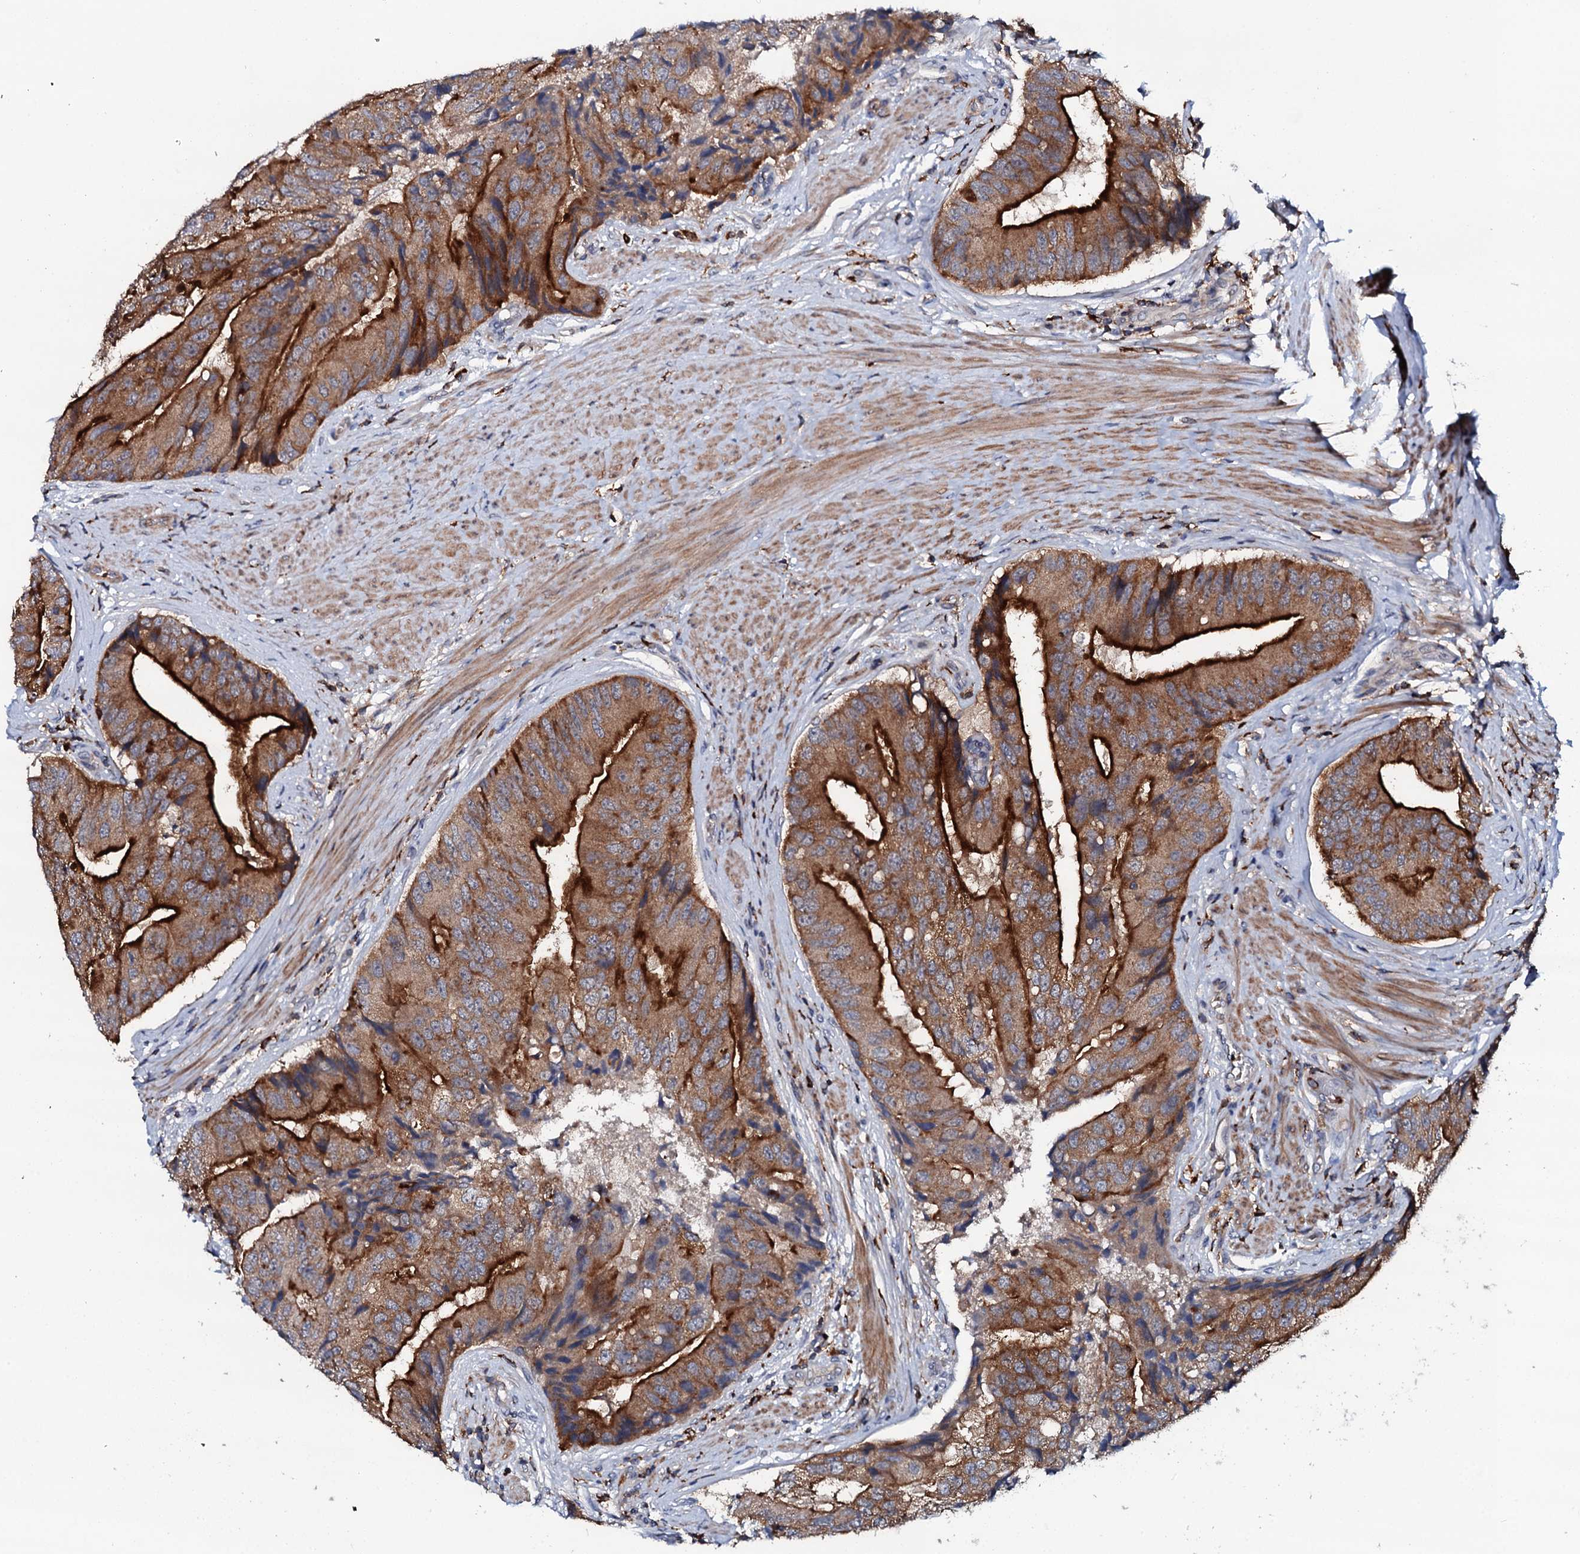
{"staining": {"intensity": "strong", "quantity": ">75%", "location": "cytoplasmic/membranous"}, "tissue": "prostate cancer", "cell_type": "Tumor cells", "image_type": "cancer", "snomed": [{"axis": "morphology", "description": "Adenocarcinoma, High grade"}, {"axis": "topography", "description": "Prostate"}], "caption": "Protein staining demonstrates strong cytoplasmic/membranous positivity in about >75% of tumor cells in prostate cancer.", "gene": "VAMP8", "patient": {"sex": "male", "age": 70}}